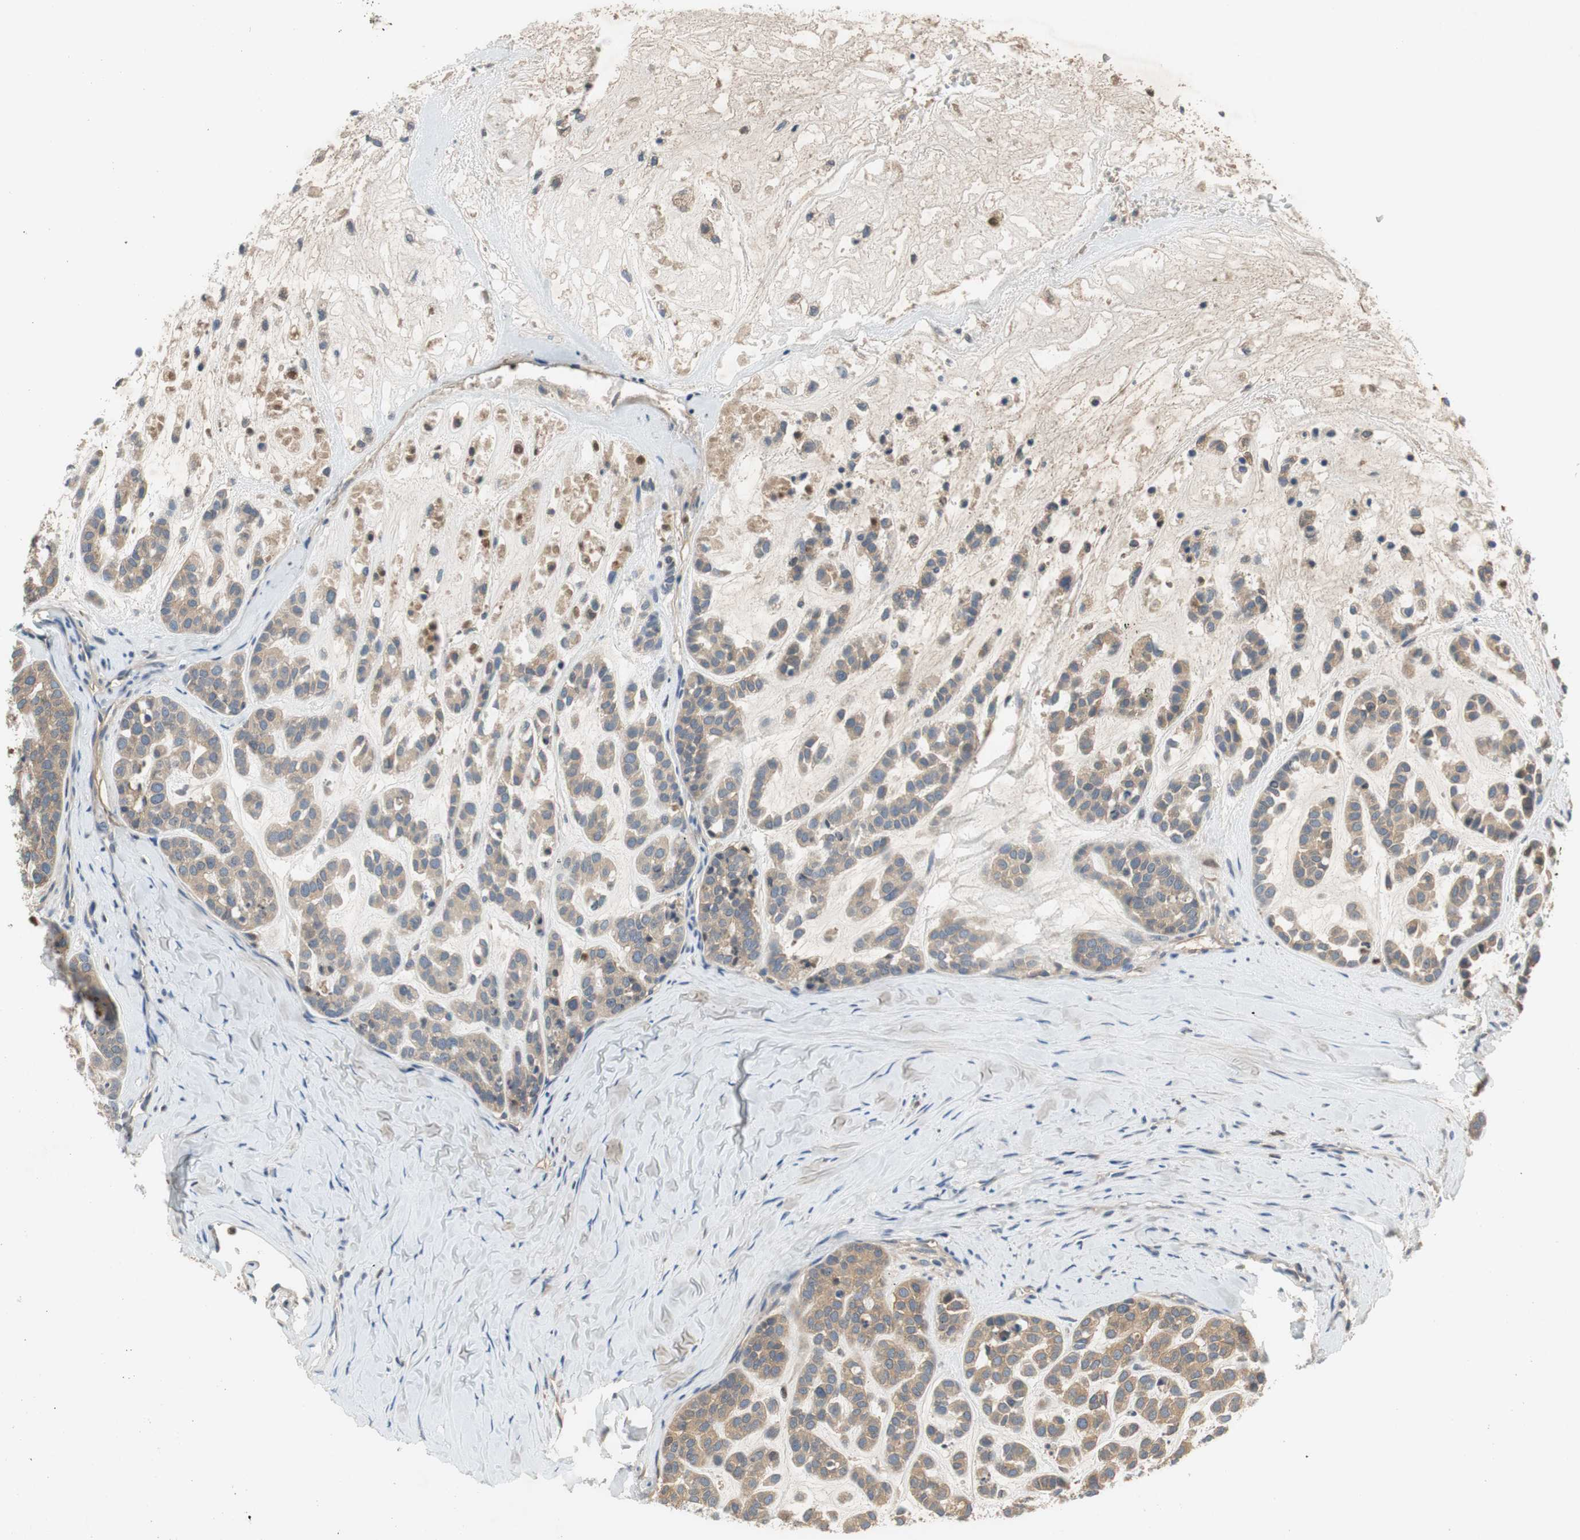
{"staining": {"intensity": "moderate", "quantity": ">75%", "location": "cytoplasmic/membranous"}, "tissue": "head and neck cancer", "cell_type": "Tumor cells", "image_type": "cancer", "snomed": [{"axis": "morphology", "description": "Adenocarcinoma, NOS"}, {"axis": "morphology", "description": "Adenoma, NOS"}, {"axis": "topography", "description": "Head-Neck"}], "caption": "Immunohistochemistry (IHC) staining of adenoma (head and neck), which demonstrates medium levels of moderate cytoplasmic/membranous expression in about >75% of tumor cells indicating moderate cytoplasmic/membranous protein expression. The staining was performed using DAB (brown) for protein detection and nuclei were counterstained in hematoxylin (blue).", "gene": "C4A", "patient": {"sex": "female", "age": 55}}